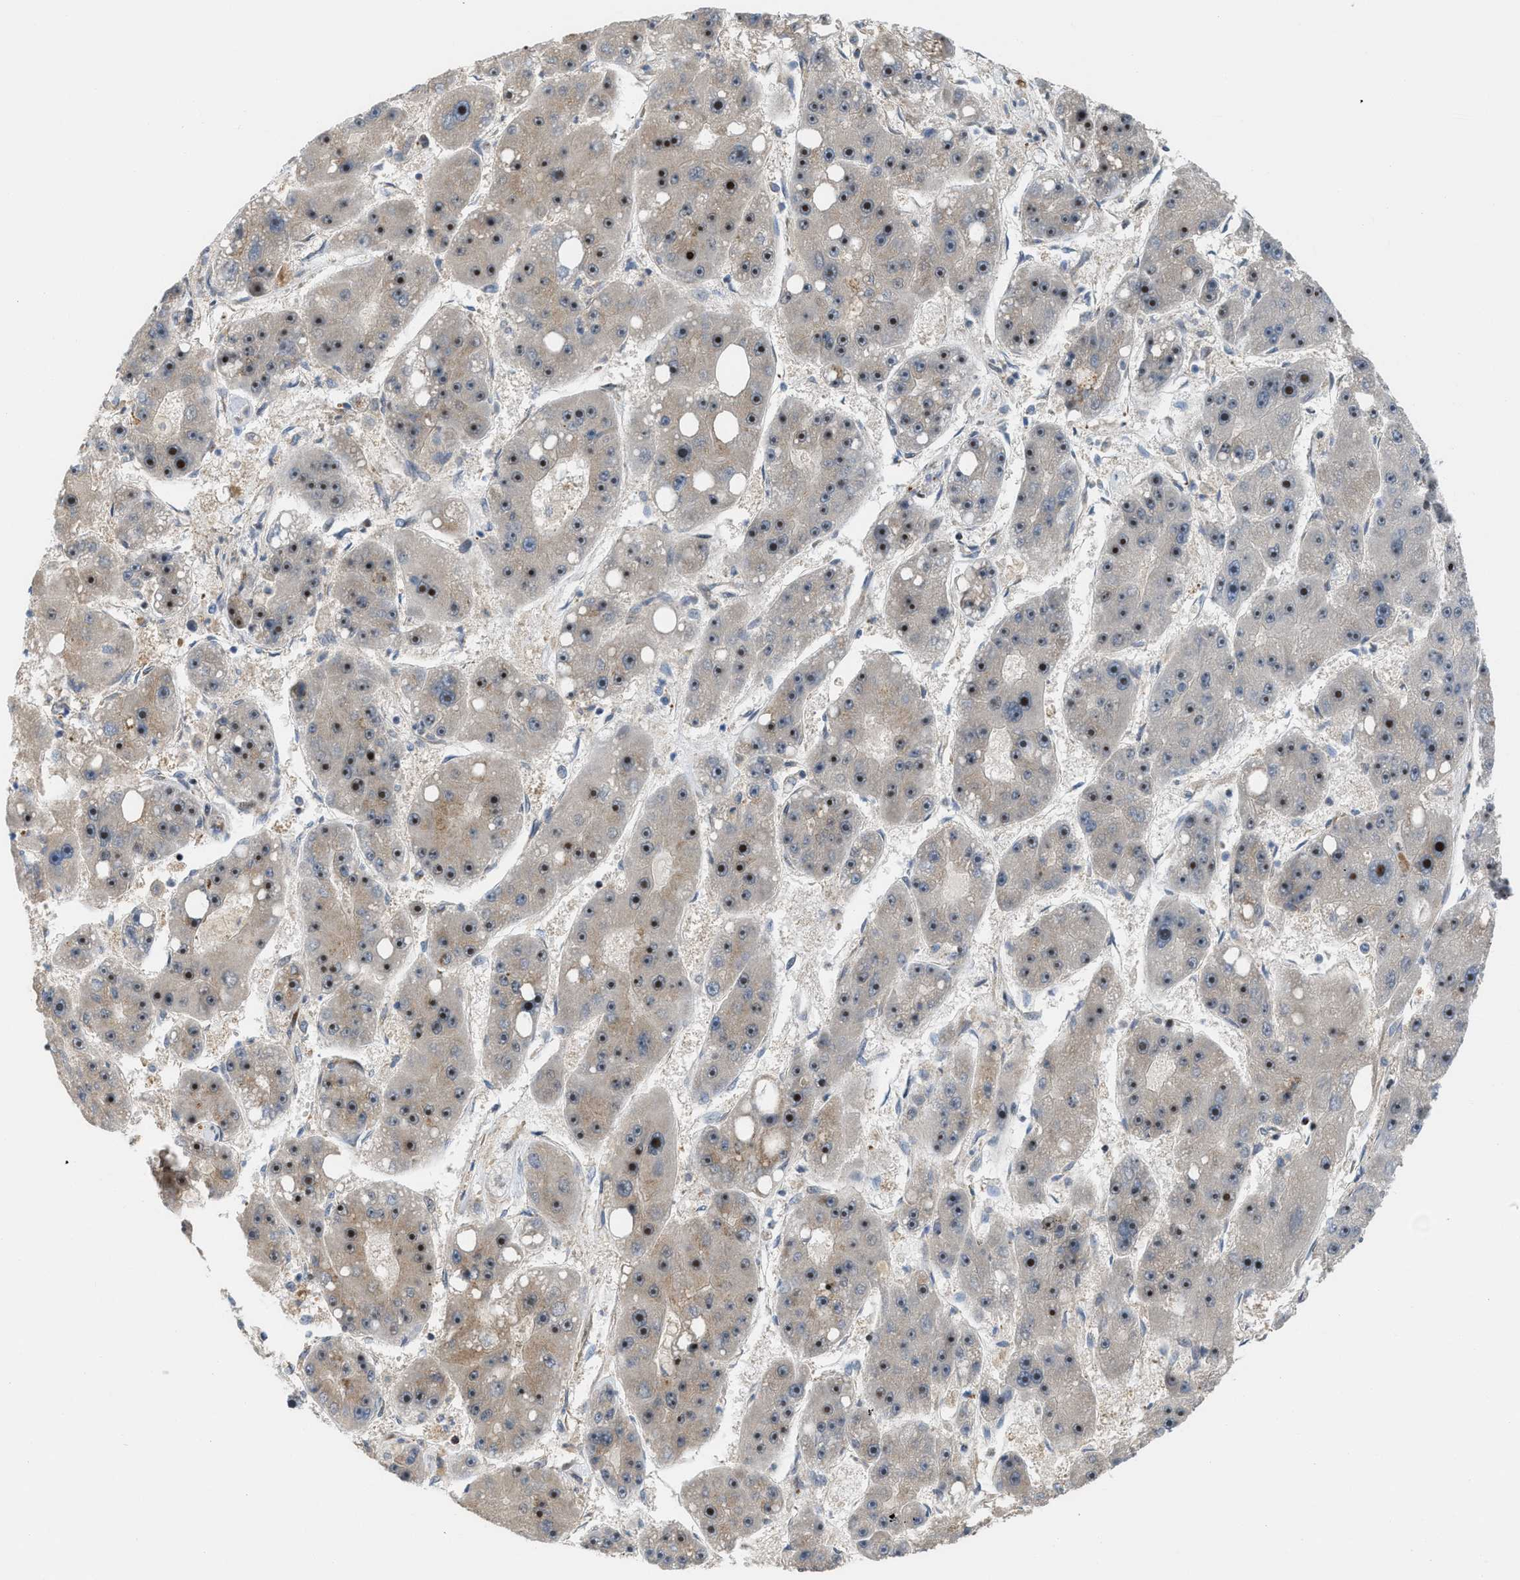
{"staining": {"intensity": "strong", "quantity": ">75%", "location": "nuclear"}, "tissue": "liver cancer", "cell_type": "Tumor cells", "image_type": "cancer", "snomed": [{"axis": "morphology", "description": "Carcinoma, Hepatocellular, NOS"}, {"axis": "topography", "description": "Liver"}], "caption": "Protein analysis of hepatocellular carcinoma (liver) tissue demonstrates strong nuclear expression in about >75% of tumor cells.", "gene": "DIPK1A", "patient": {"sex": "female", "age": 61}}